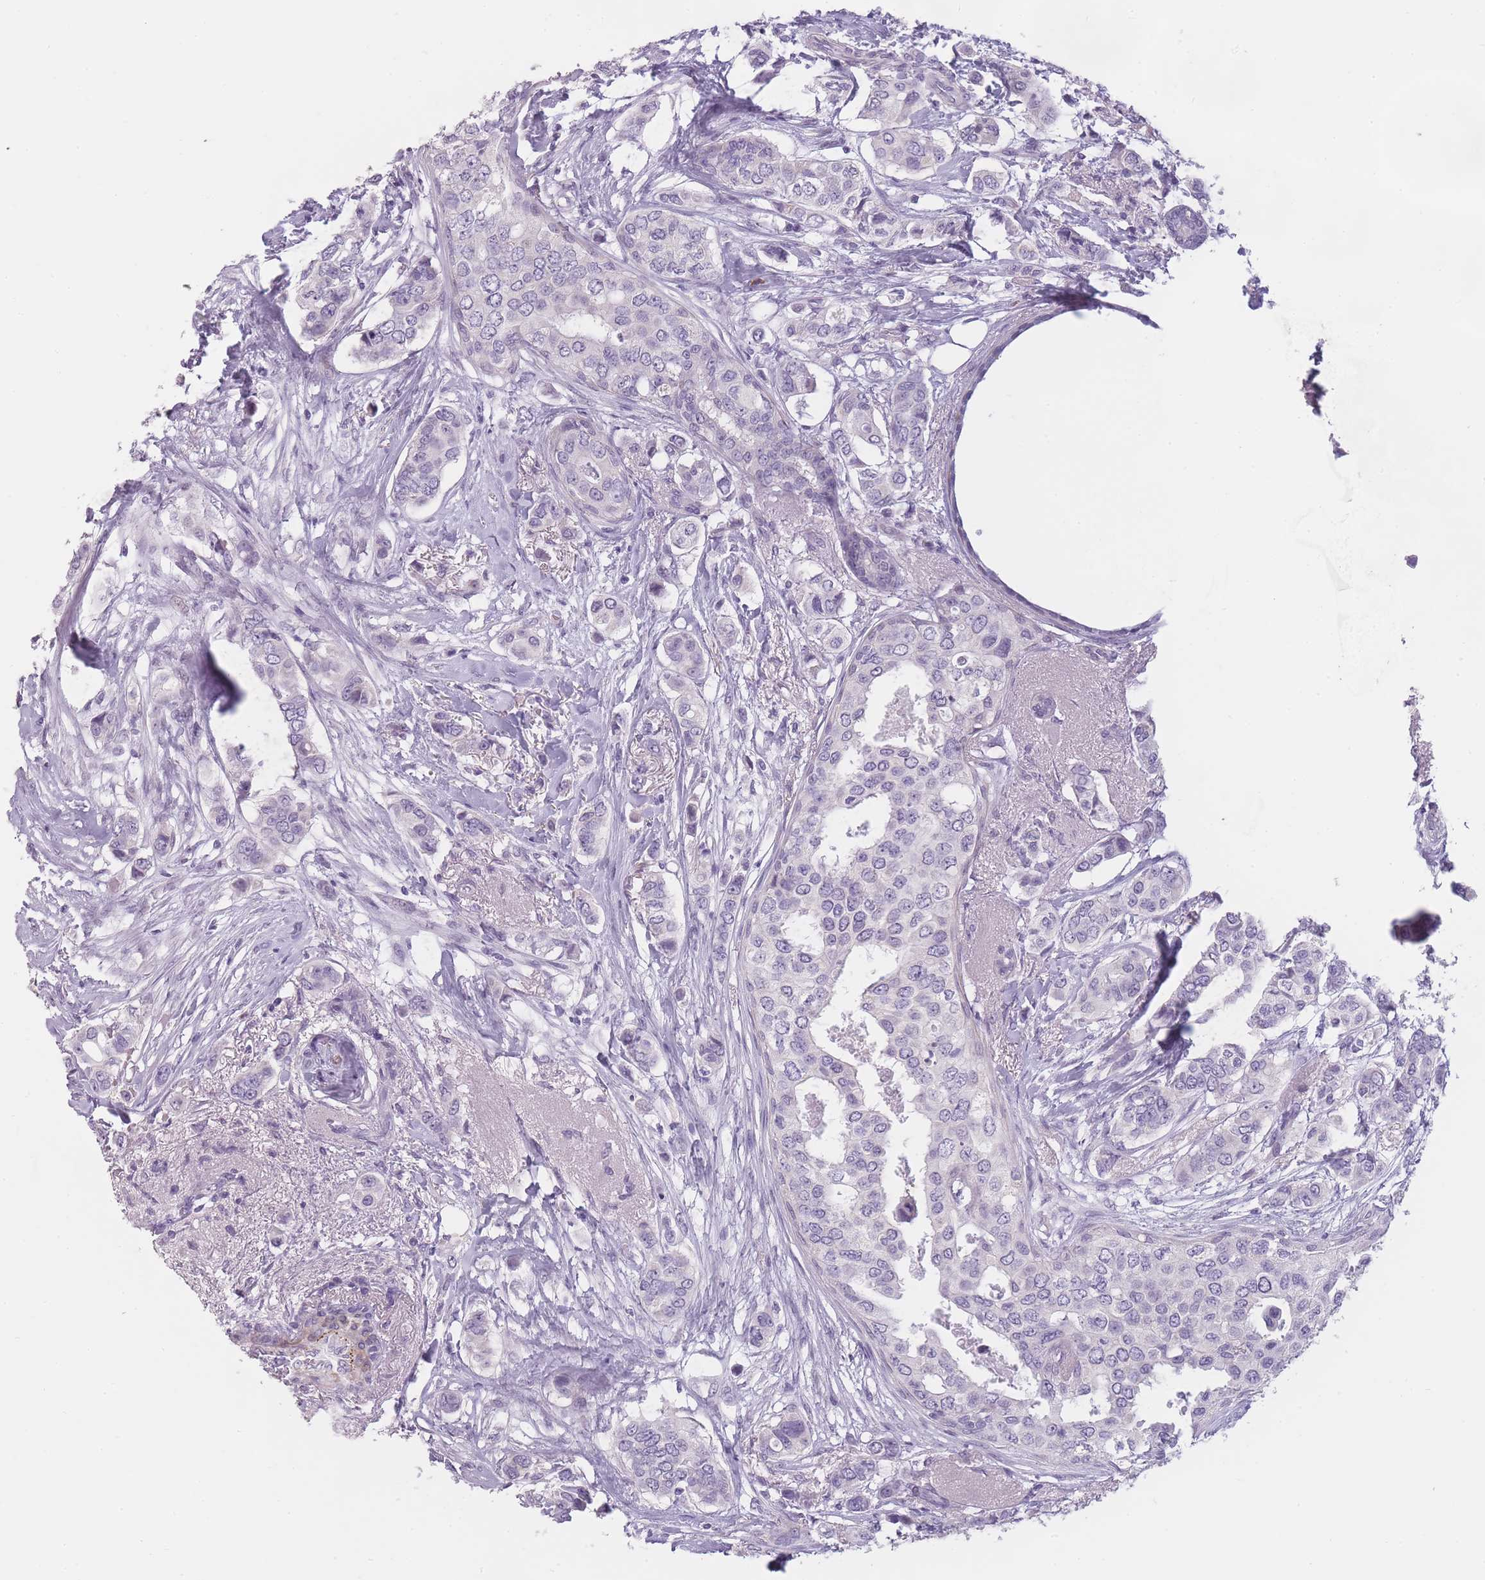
{"staining": {"intensity": "negative", "quantity": "none", "location": "none"}, "tissue": "breast cancer", "cell_type": "Tumor cells", "image_type": "cancer", "snomed": [{"axis": "morphology", "description": "Lobular carcinoma"}, {"axis": "topography", "description": "Breast"}], "caption": "The micrograph demonstrates no staining of tumor cells in lobular carcinoma (breast).", "gene": "TMEM236", "patient": {"sex": "female", "age": 51}}